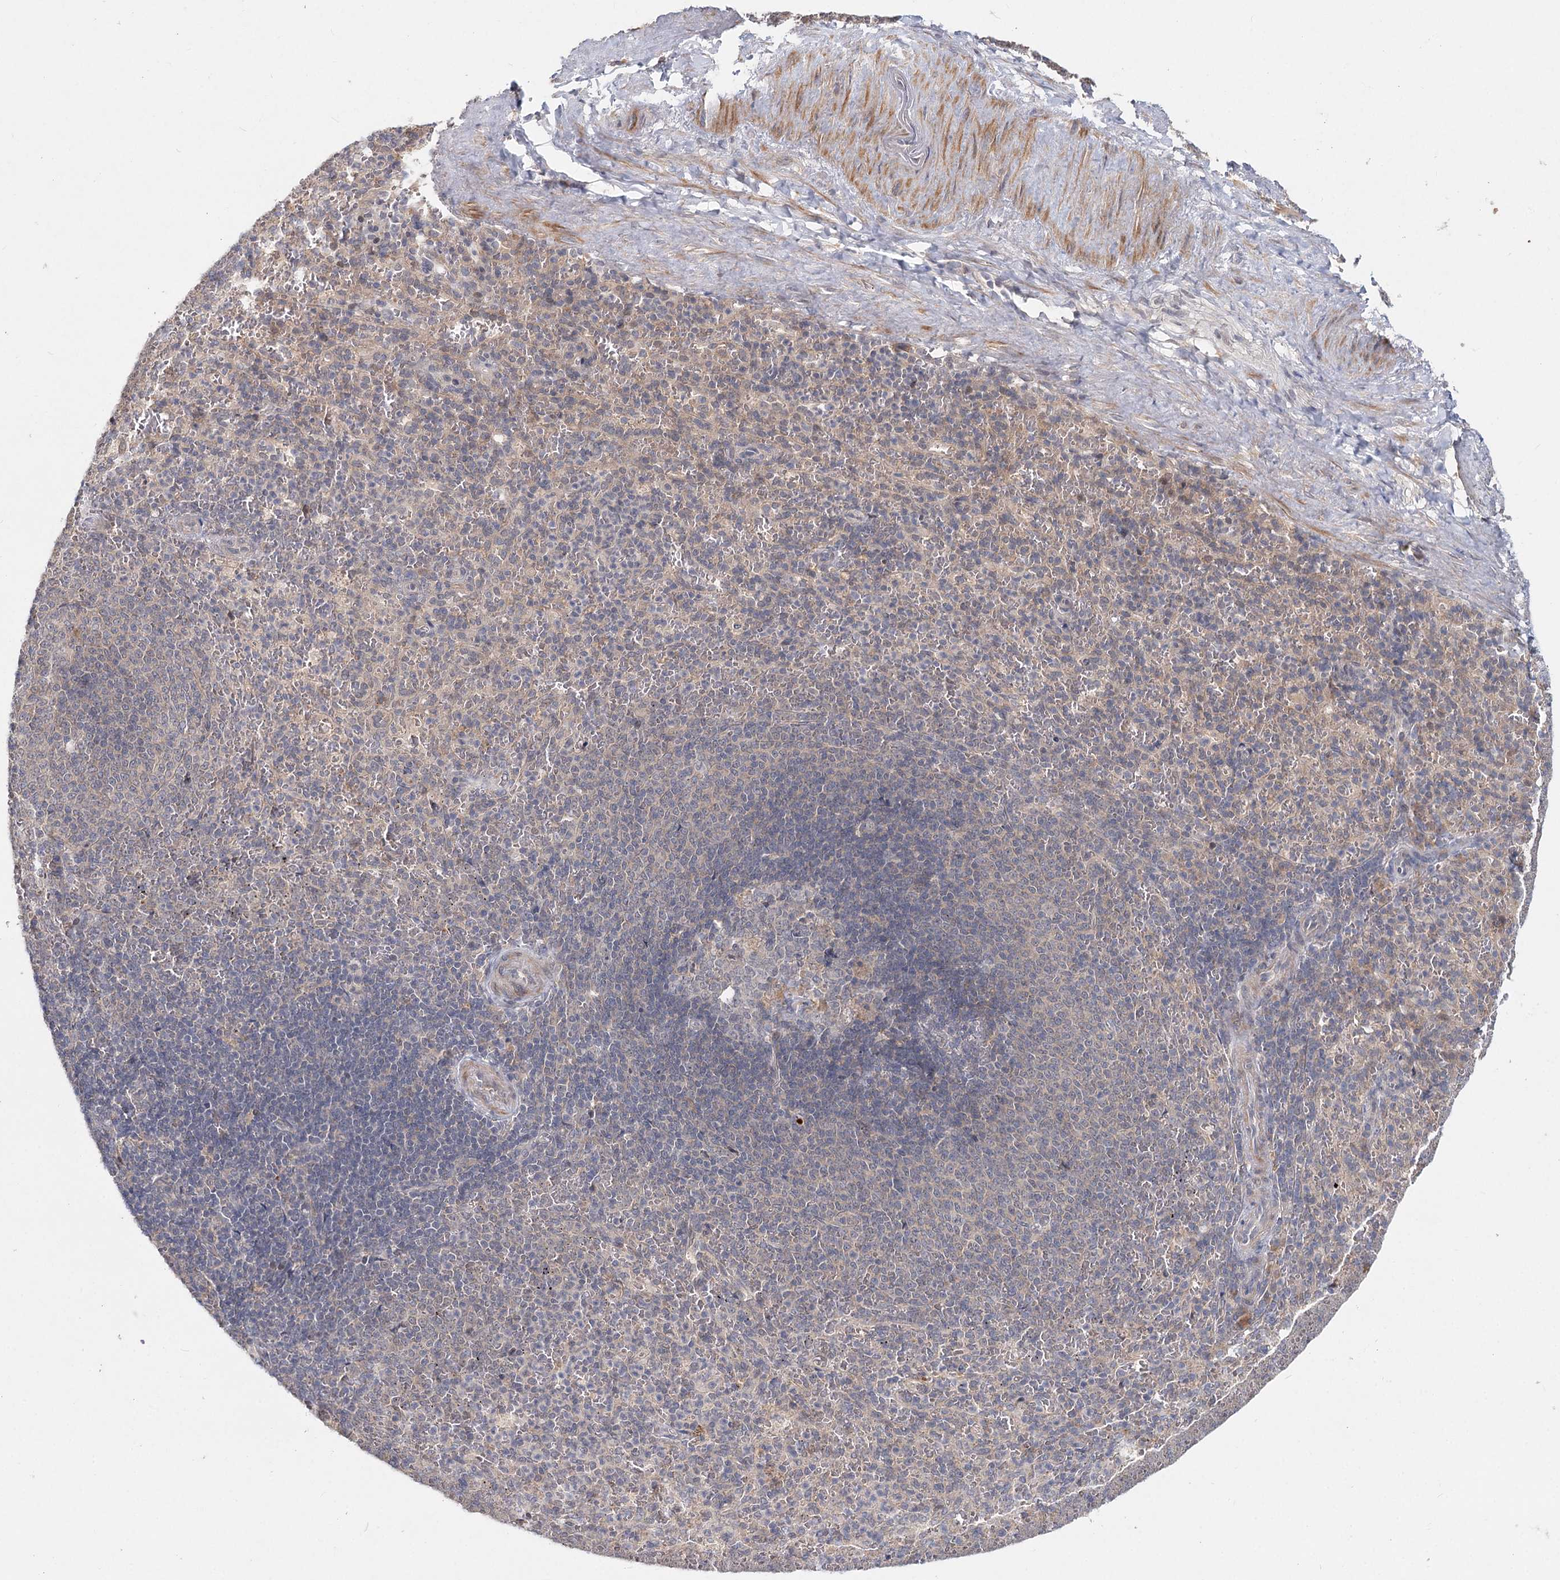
{"staining": {"intensity": "negative", "quantity": "none", "location": "none"}, "tissue": "spleen", "cell_type": "Cells in red pulp", "image_type": "normal", "snomed": [{"axis": "morphology", "description": "Normal tissue, NOS"}, {"axis": "topography", "description": "Spleen"}], "caption": "Immunohistochemistry (IHC) photomicrograph of benign spleen stained for a protein (brown), which displays no expression in cells in red pulp. (DAB (3,3'-diaminobenzidine) immunohistochemistry, high magnification).", "gene": "AP3B1", "patient": {"sex": "female", "age": 21}}